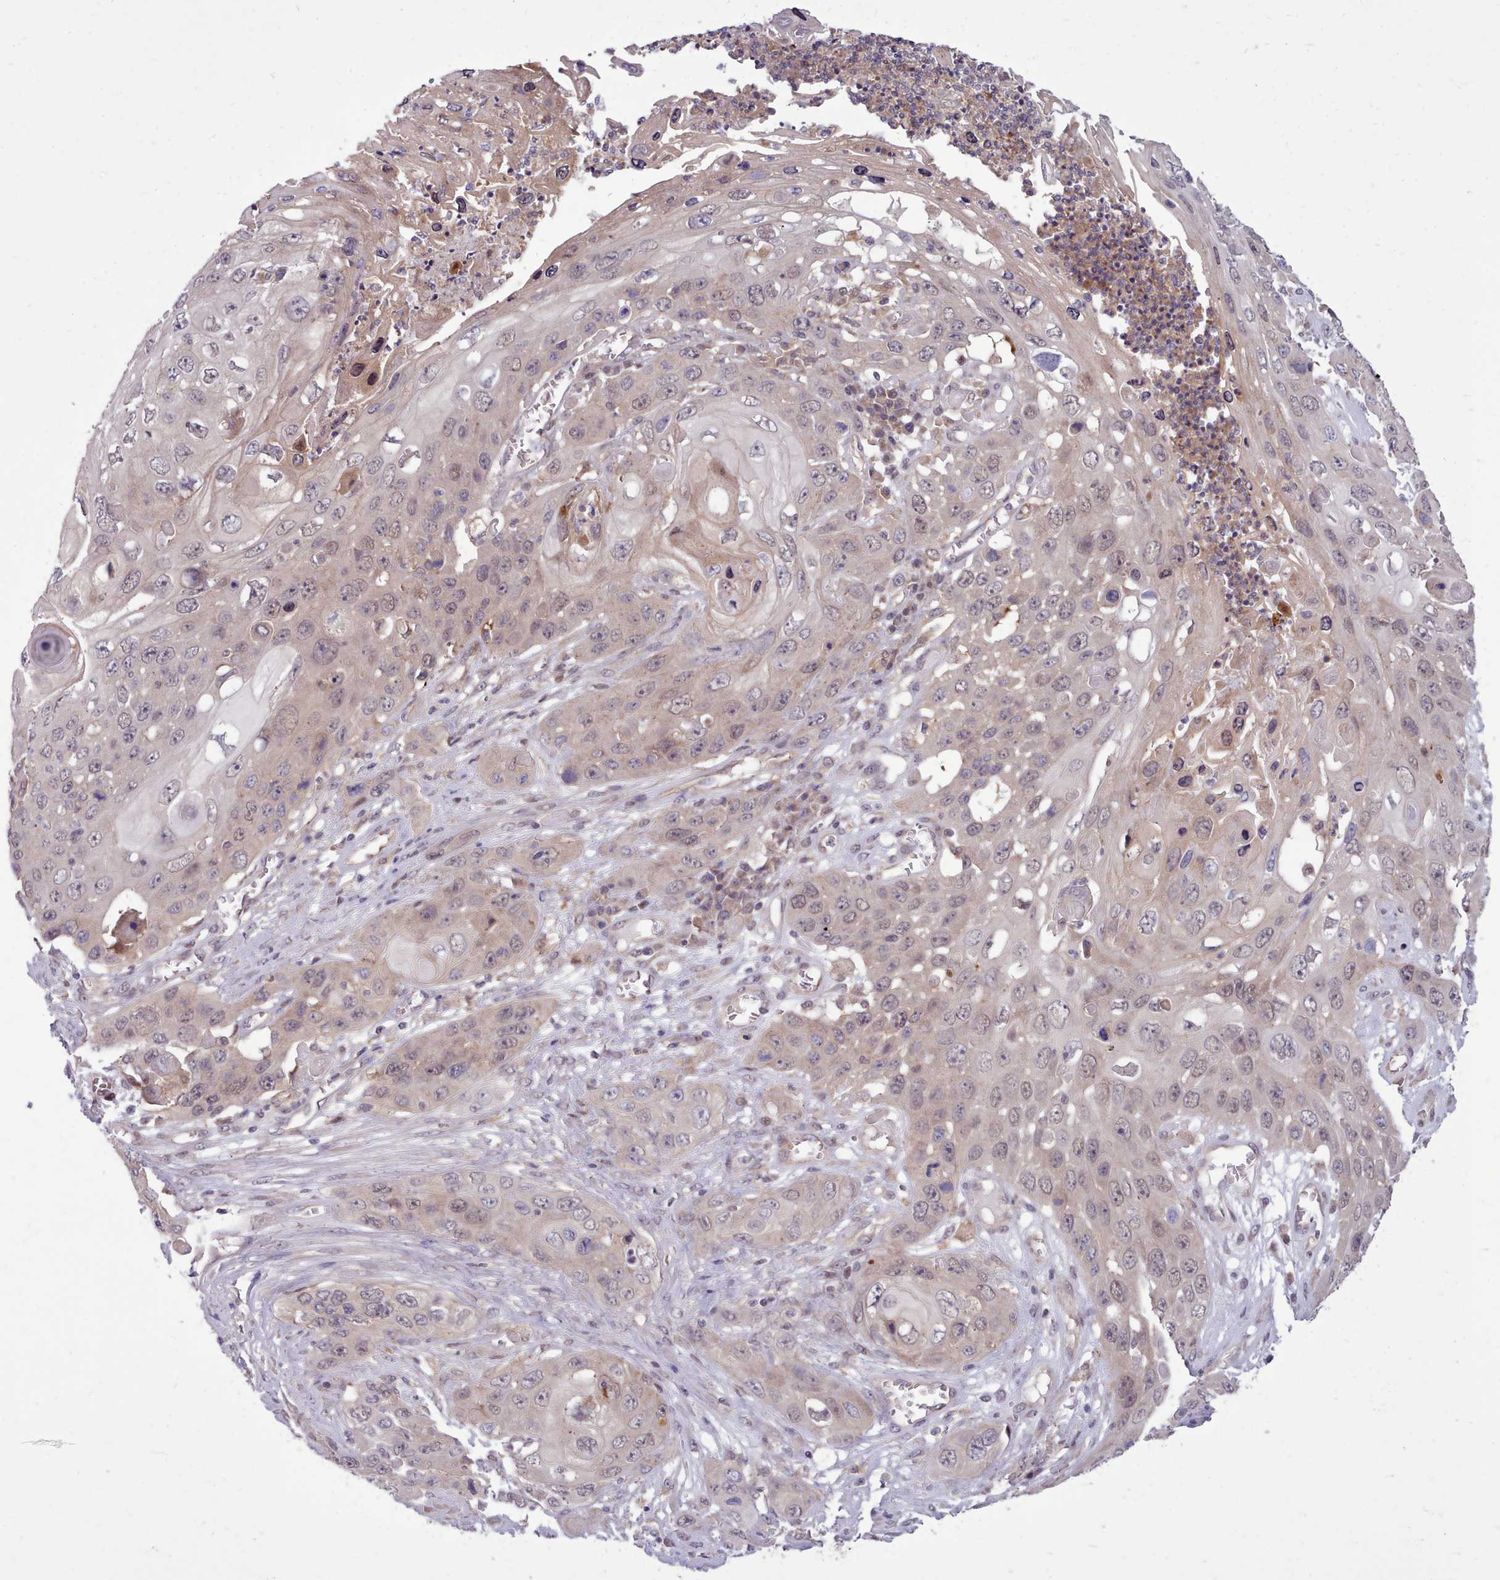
{"staining": {"intensity": "weak", "quantity": "<25%", "location": "cytoplasmic/membranous"}, "tissue": "skin cancer", "cell_type": "Tumor cells", "image_type": "cancer", "snomed": [{"axis": "morphology", "description": "Squamous cell carcinoma, NOS"}, {"axis": "topography", "description": "Skin"}], "caption": "Human skin cancer (squamous cell carcinoma) stained for a protein using immunohistochemistry (IHC) reveals no staining in tumor cells.", "gene": "AHCY", "patient": {"sex": "male", "age": 55}}